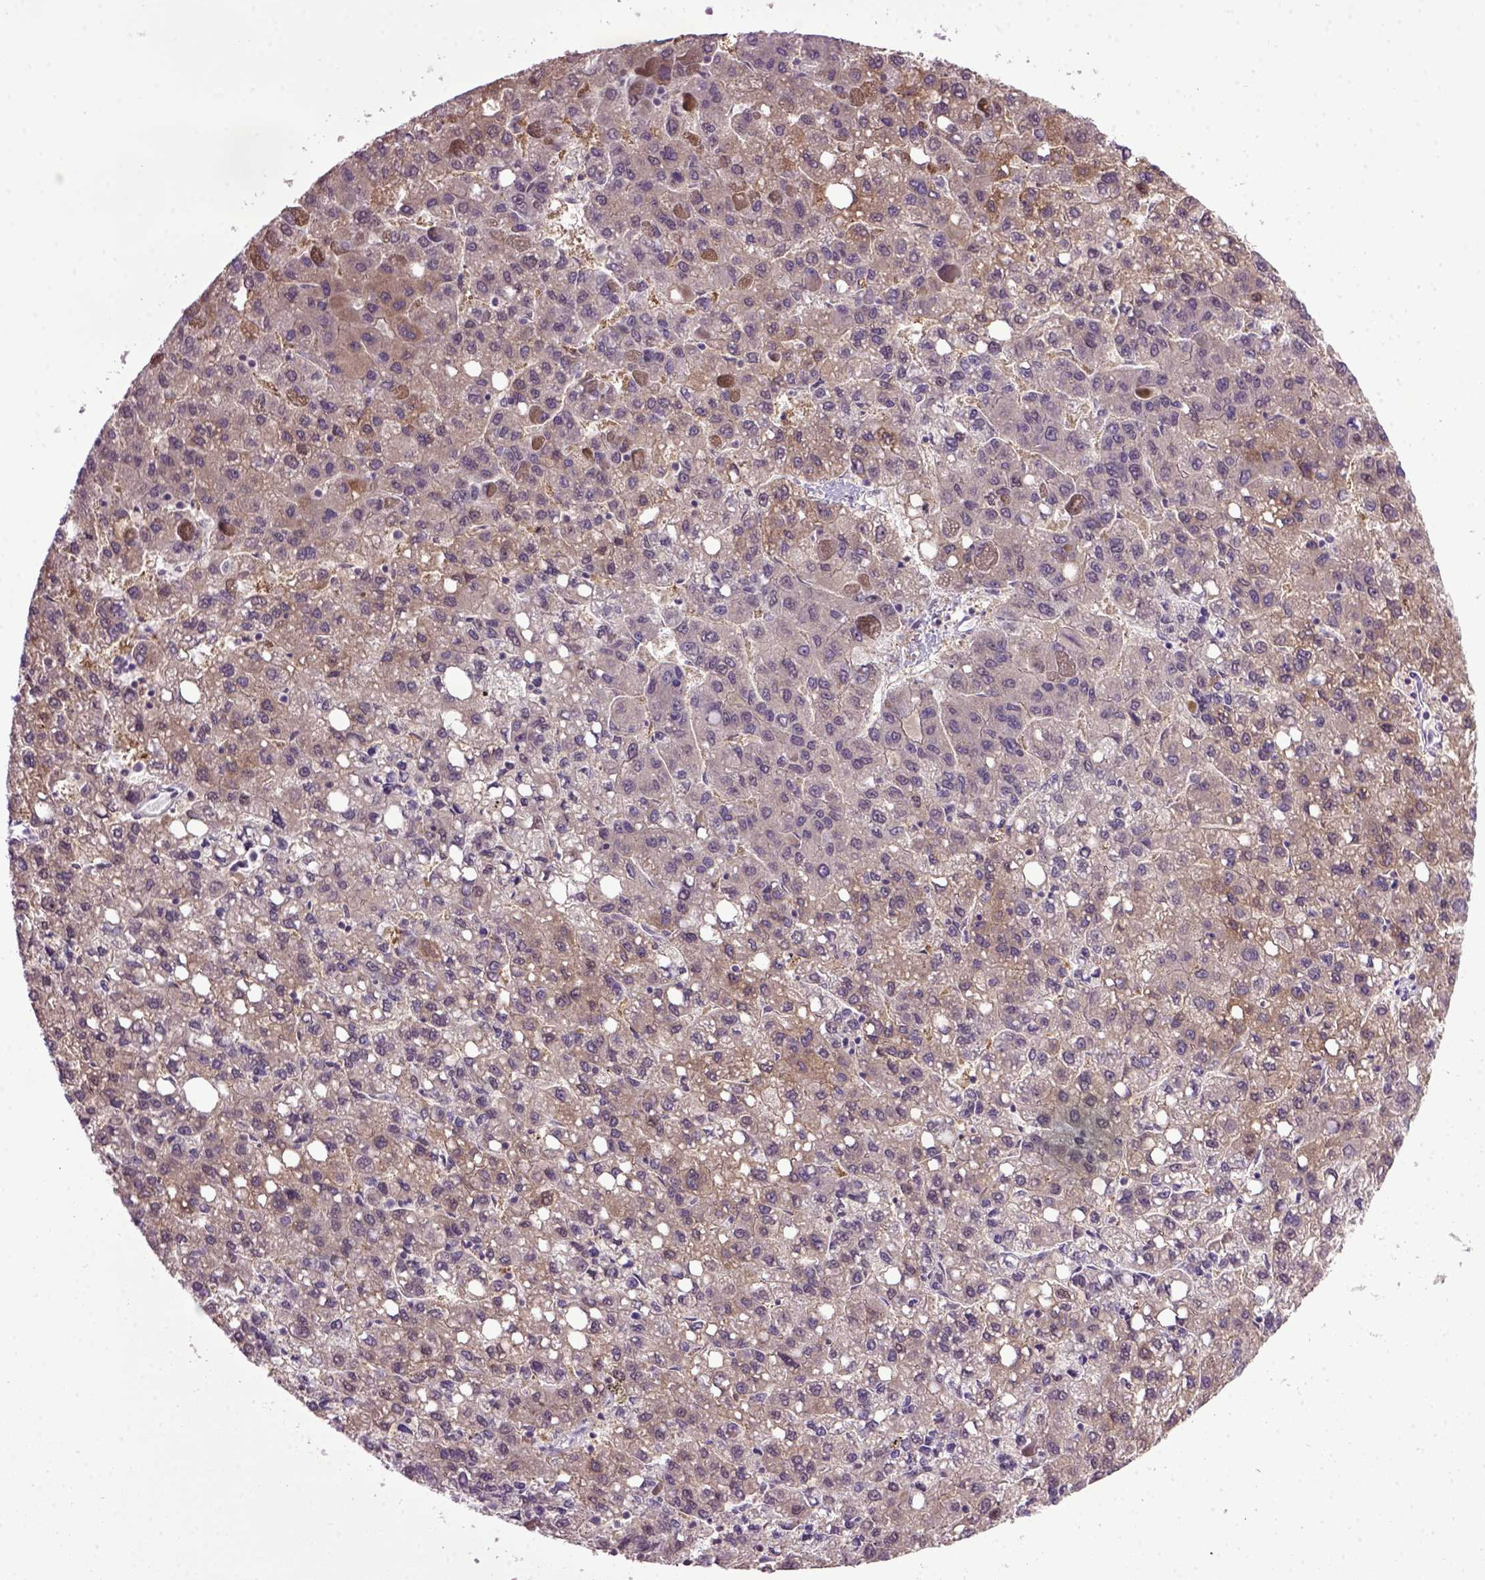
{"staining": {"intensity": "moderate", "quantity": "<25%", "location": "cytoplasmic/membranous"}, "tissue": "liver cancer", "cell_type": "Tumor cells", "image_type": "cancer", "snomed": [{"axis": "morphology", "description": "Carcinoma, Hepatocellular, NOS"}, {"axis": "topography", "description": "Liver"}], "caption": "A histopathology image of human liver cancer stained for a protein exhibits moderate cytoplasmic/membranous brown staining in tumor cells.", "gene": "RAB43", "patient": {"sex": "female", "age": 82}}